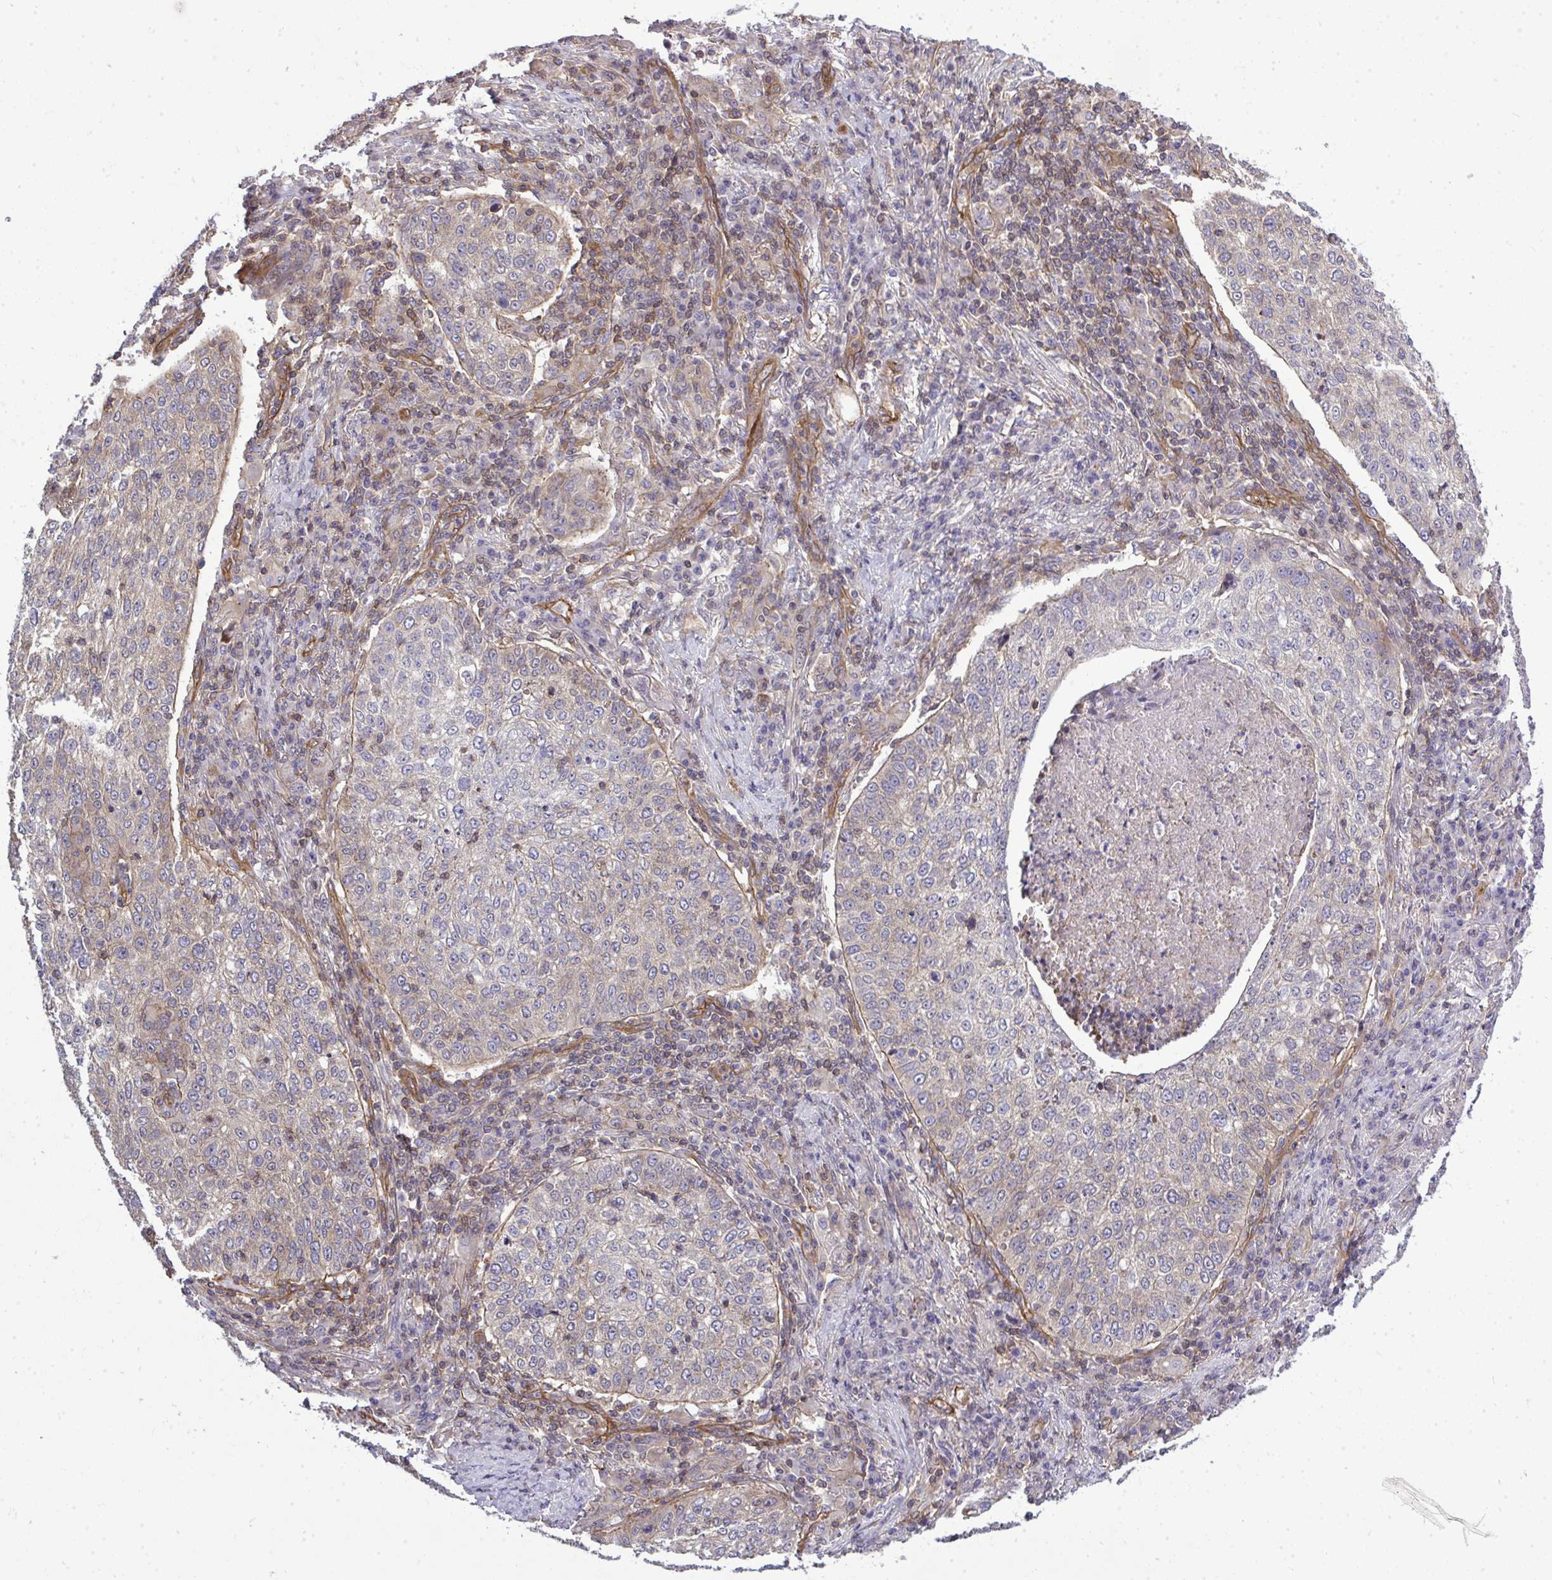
{"staining": {"intensity": "moderate", "quantity": "25%-75%", "location": "cytoplasmic/membranous"}, "tissue": "lung cancer", "cell_type": "Tumor cells", "image_type": "cancer", "snomed": [{"axis": "morphology", "description": "Squamous cell carcinoma, NOS"}, {"axis": "topography", "description": "Lung"}], "caption": "Brown immunohistochemical staining in human lung cancer demonstrates moderate cytoplasmic/membranous staining in approximately 25%-75% of tumor cells. (DAB = brown stain, brightfield microscopy at high magnification).", "gene": "FUT10", "patient": {"sex": "male", "age": 63}}